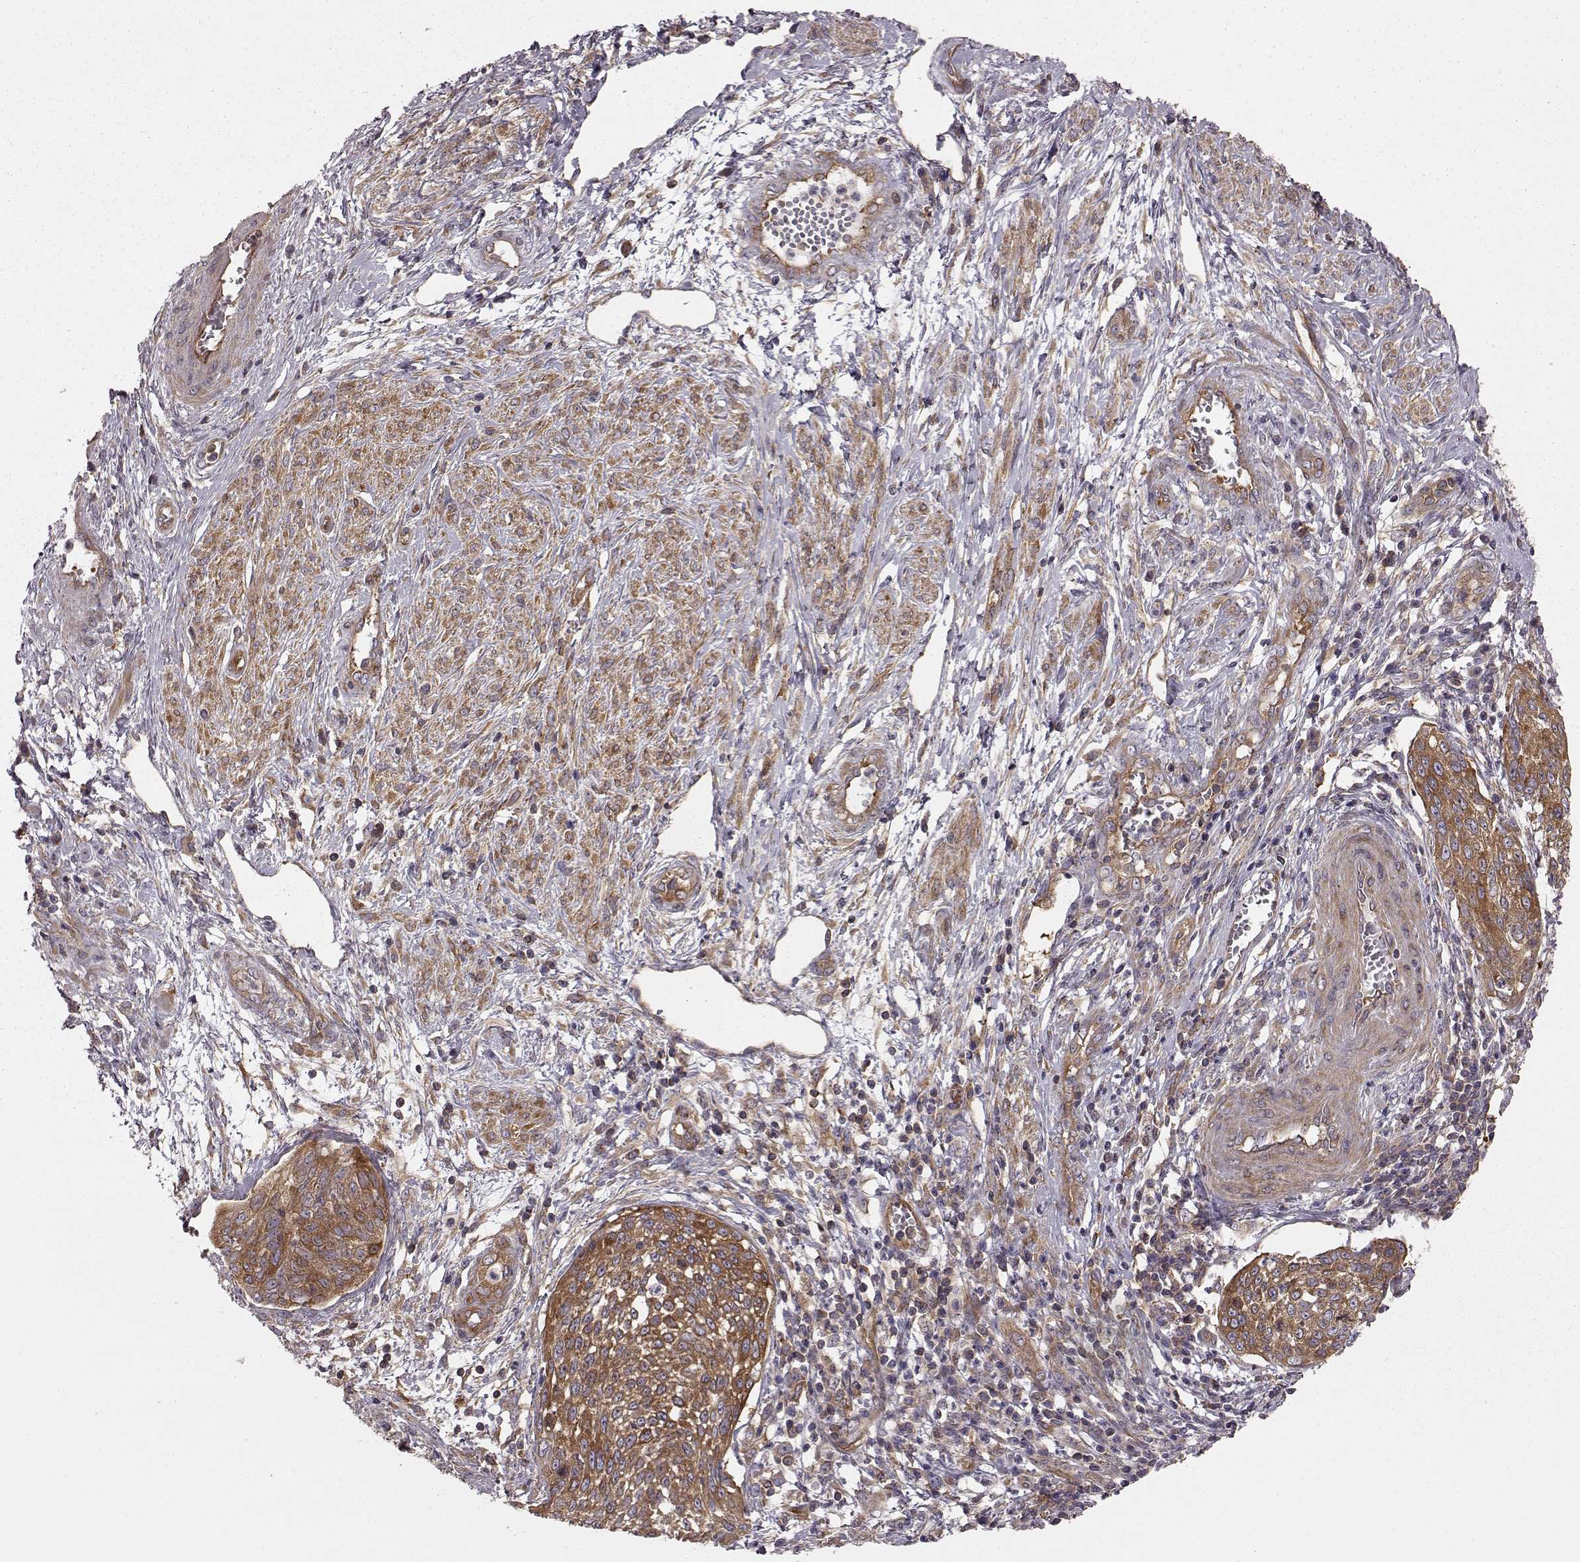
{"staining": {"intensity": "moderate", "quantity": "25%-75%", "location": "cytoplasmic/membranous"}, "tissue": "cervical cancer", "cell_type": "Tumor cells", "image_type": "cancer", "snomed": [{"axis": "morphology", "description": "Squamous cell carcinoma, NOS"}, {"axis": "topography", "description": "Cervix"}], "caption": "Cervical cancer (squamous cell carcinoma) stained for a protein (brown) exhibits moderate cytoplasmic/membranous positive staining in approximately 25%-75% of tumor cells.", "gene": "RABGAP1", "patient": {"sex": "female", "age": 34}}